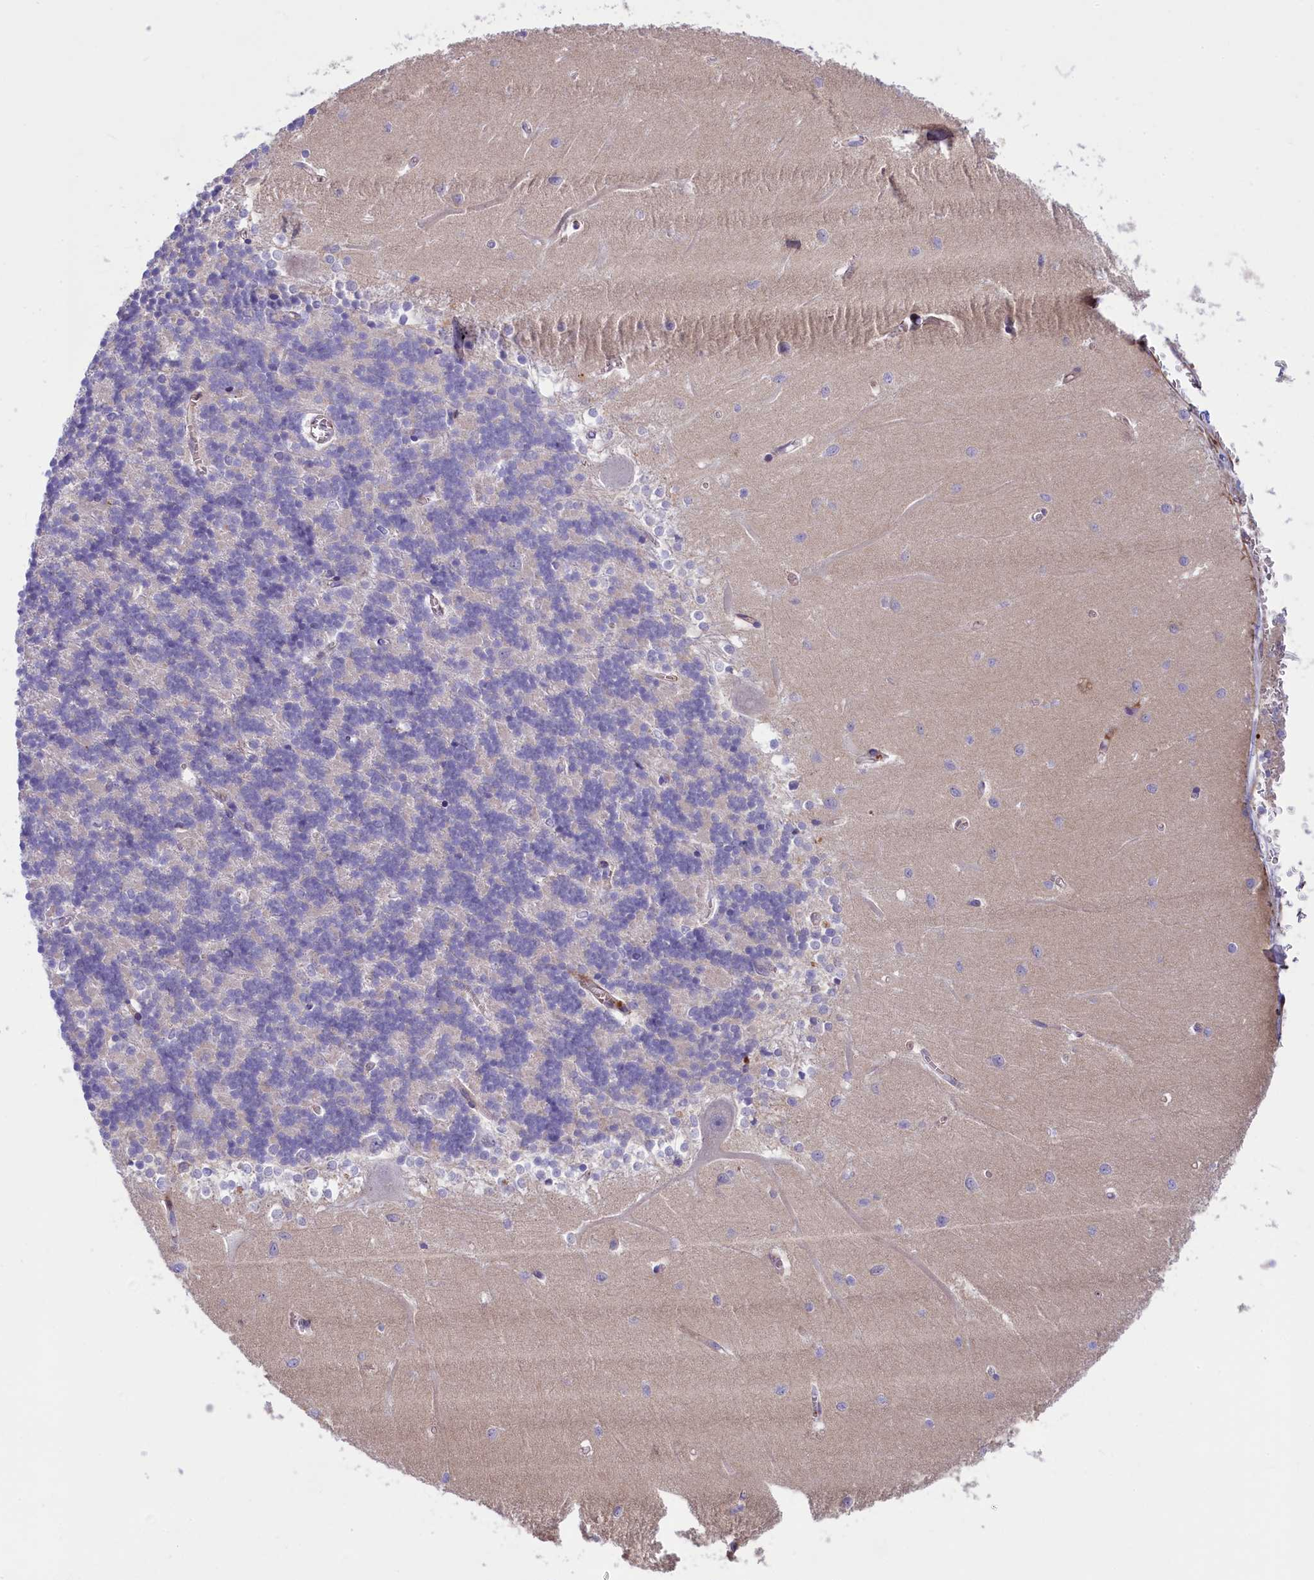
{"staining": {"intensity": "negative", "quantity": "none", "location": "none"}, "tissue": "cerebellum", "cell_type": "Cells in granular layer", "image_type": "normal", "snomed": [{"axis": "morphology", "description": "Normal tissue, NOS"}, {"axis": "topography", "description": "Cerebellum"}], "caption": "This is an immunohistochemistry photomicrograph of benign human cerebellum. There is no expression in cells in granular layer.", "gene": "LOXL1", "patient": {"sex": "male", "age": 37}}